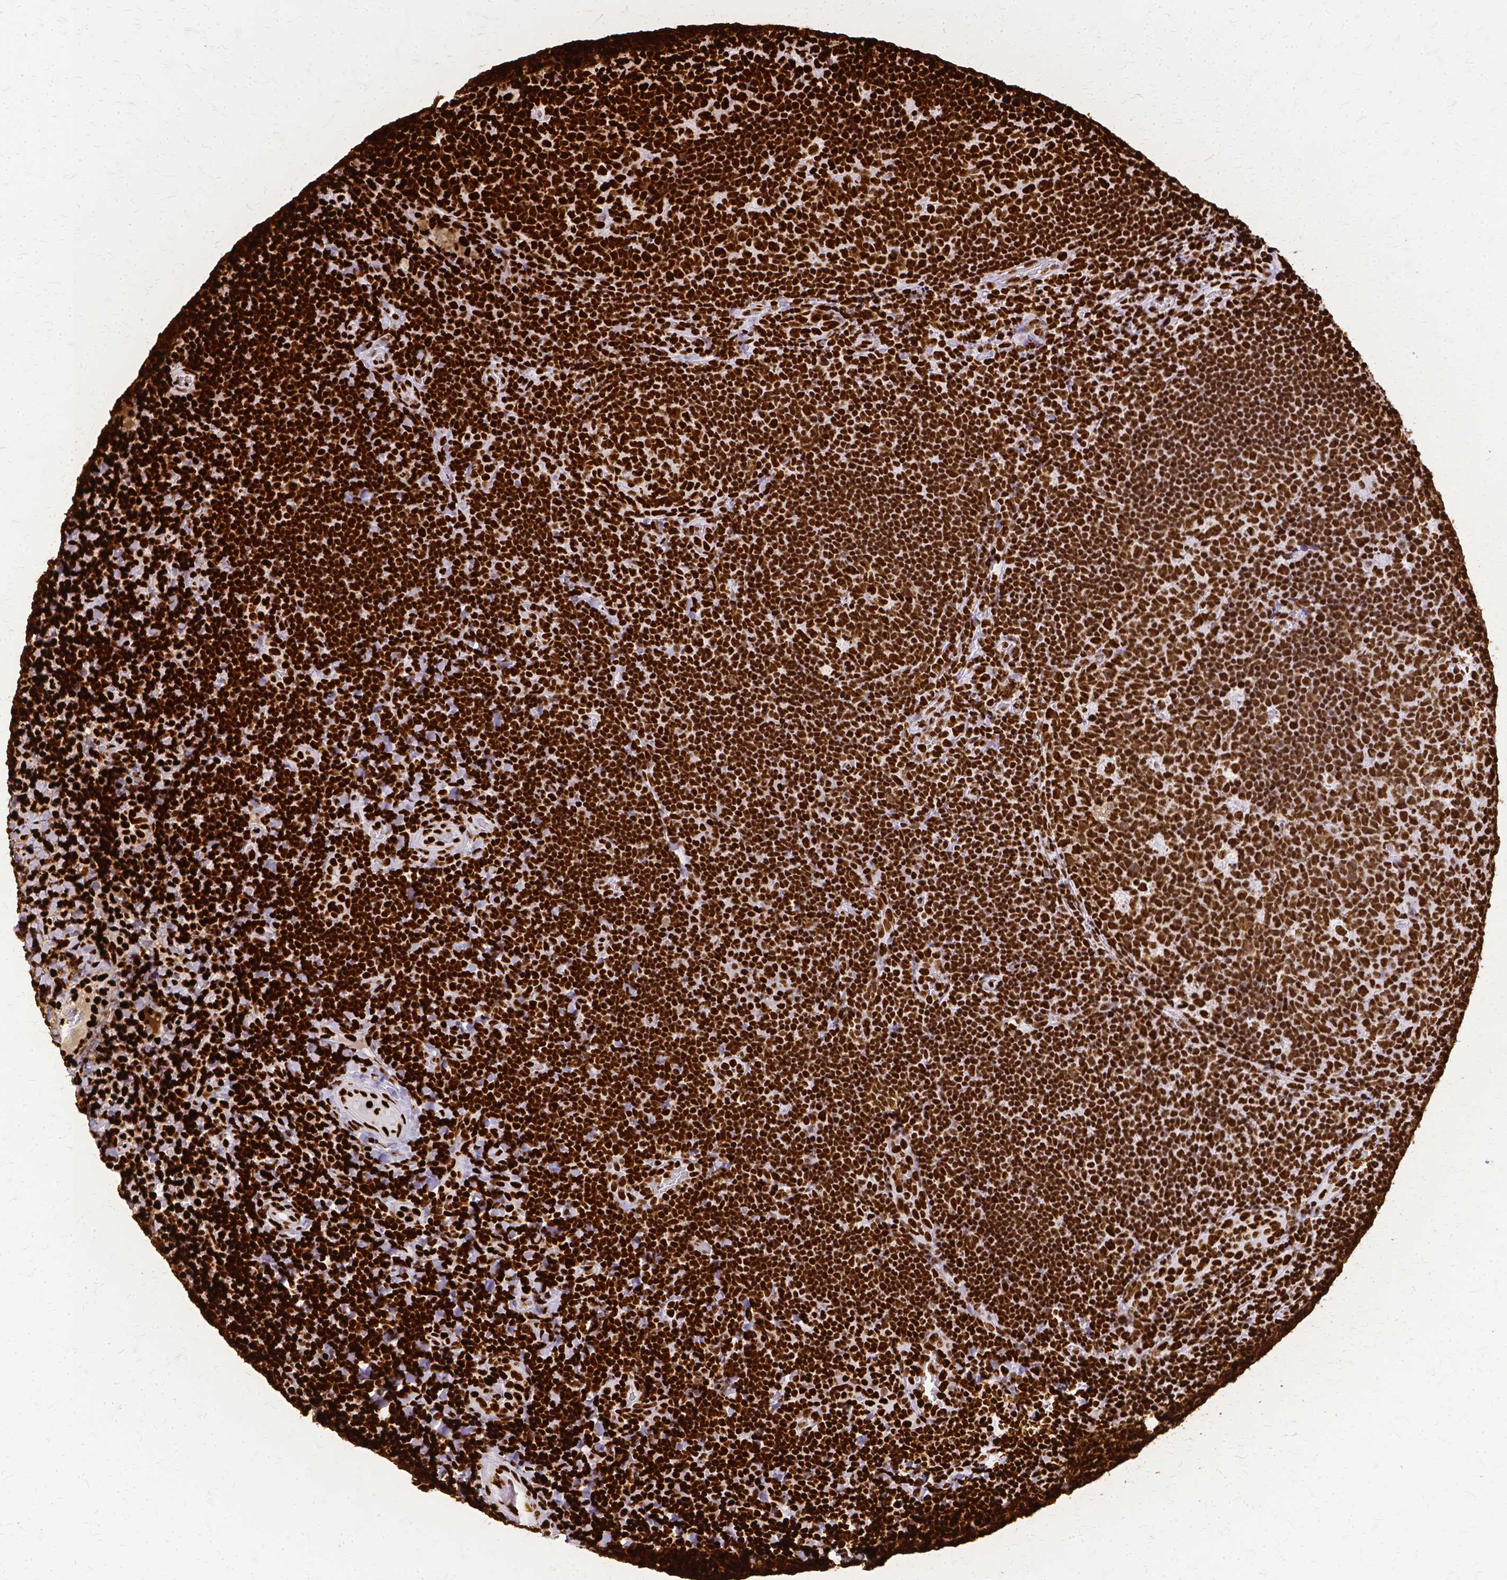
{"staining": {"intensity": "strong", "quantity": ">75%", "location": "nuclear"}, "tissue": "tonsil", "cell_type": "Germinal center cells", "image_type": "normal", "snomed": [{"axis": "morphology", "description": "Normal tissue, NOS"}, {"axis": "topography", "description": "Tonsil"}], "caption": "DAB immunohistochemical staining of unremarkable human tonsil demonstrates strong nuclear protein staining in approximately >75% of germinal center cells.", "gene": "SFPQ", "patient": {"sex": "male", "age": 17}}